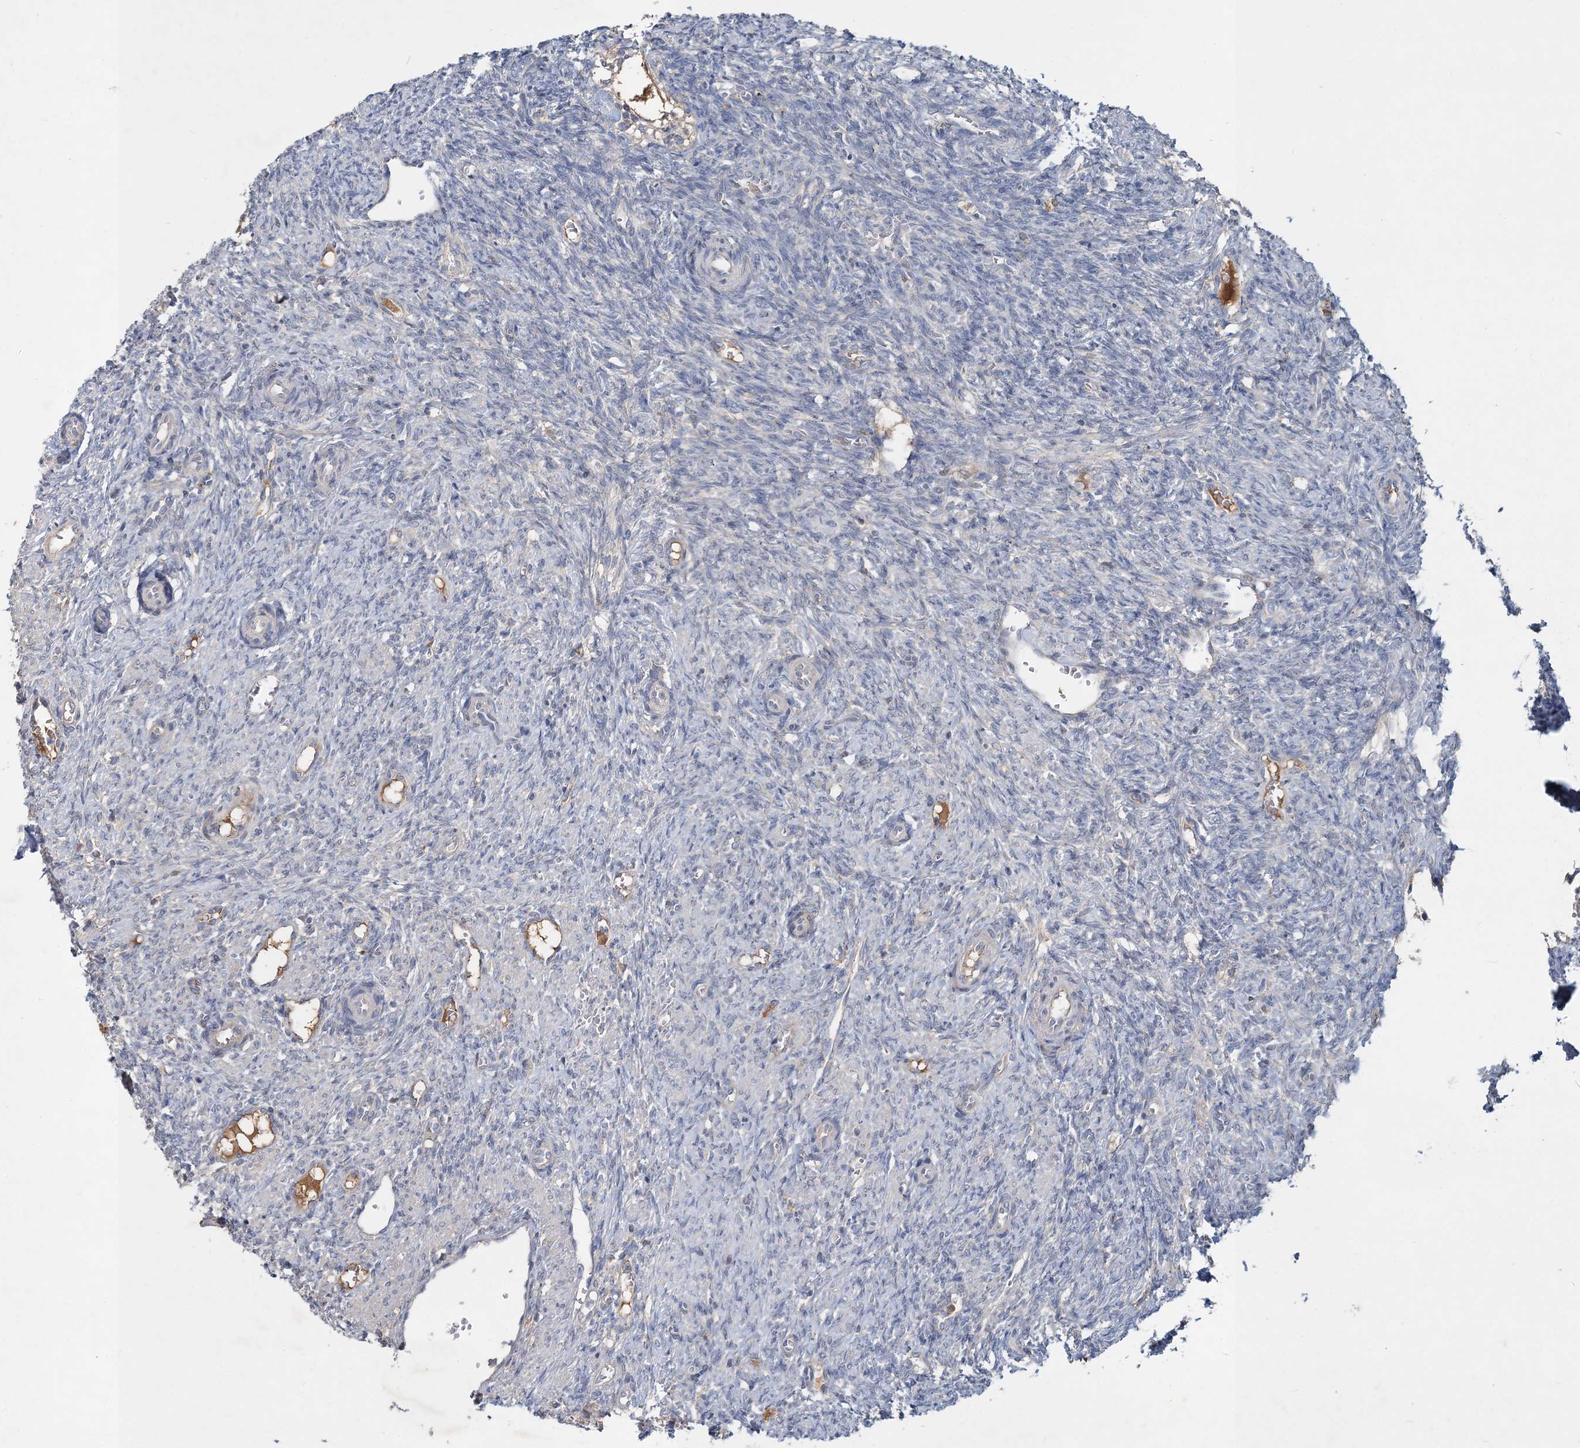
{"staining": {"intensity": "weak", "quantity": "<25%", "location": "cytoplasmic/membranous"}, "tissue": "ovary", "cell_type": "Ovarian stroma cells", "image_type": "normal", "snomed": [{"axis": "morphology", "description": "Normal tissue, NOS"}, {"axis": "topography", "description": "Ovary"}], "caption": "High power microscopy image of an immunohistochemistry (IHC) histopathology image of unremarkable ovary, revealing no significant positivity in ovarian stroma cells.", "gene": "RNF25", "patient": {"sex": "female", "age": 41}}